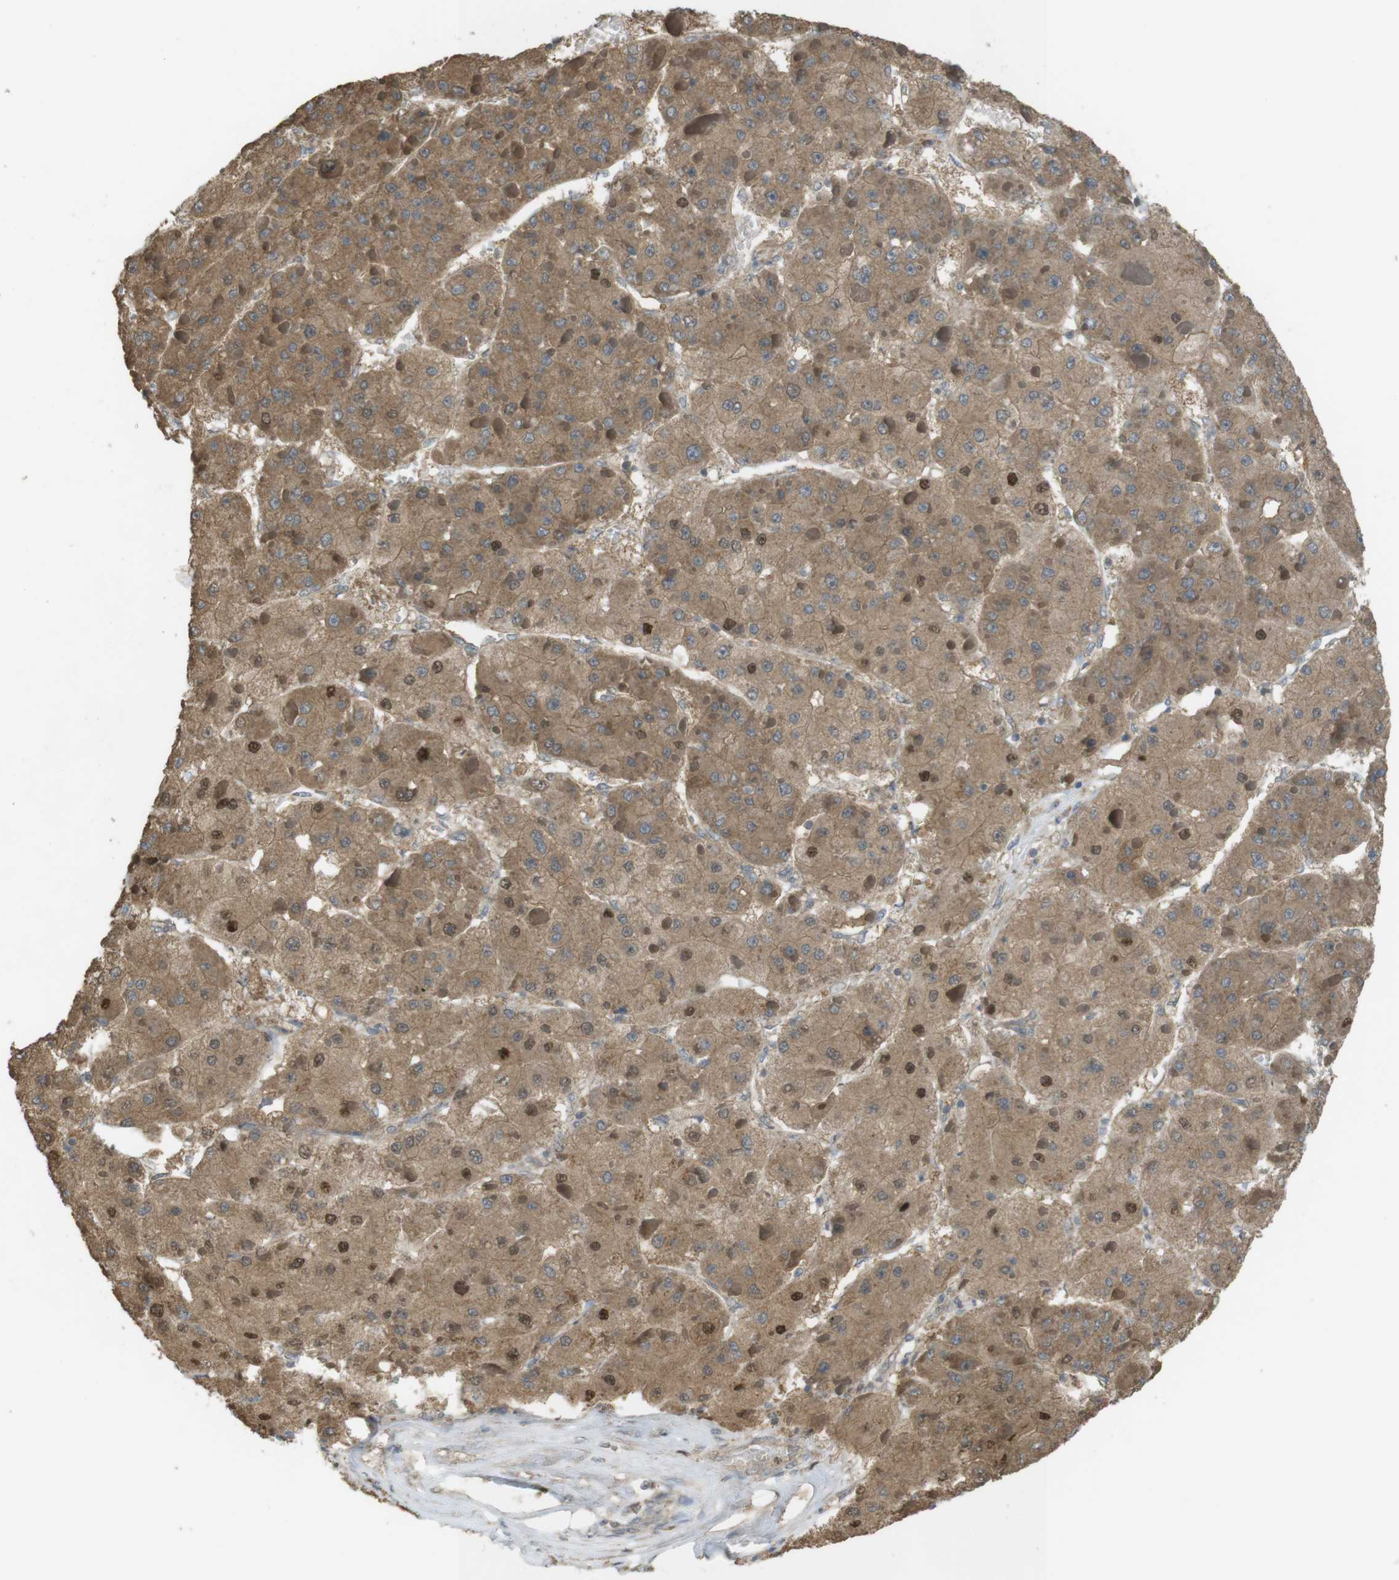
{"staining": {"intensity": "moderate", "quantity": ">75%", "location": "cytoplasmic/membranous"}, "tissue": "liver cancer", "cell_type": "Tumor cells", "image_type": "cancer", "snomed": [{"axis": "morphology", "description": "Carcinoma, Hepatocellular, NOS"}, {"axis": "topography", "description": "Liver"}], "caption": "High-magnification brightfield microscopy of liver hepatocellular carcinoma stained with DAB (3,3'-diaminobenzidine) (brown) and counterstained with hematoxylin (blue). tumor cells exhibit moderate cytoplasmic/membranous positivity is seen in about>75% of cells.", "gene": "ZDHHC20", "patient": {"sex": "female", "age": 73}}